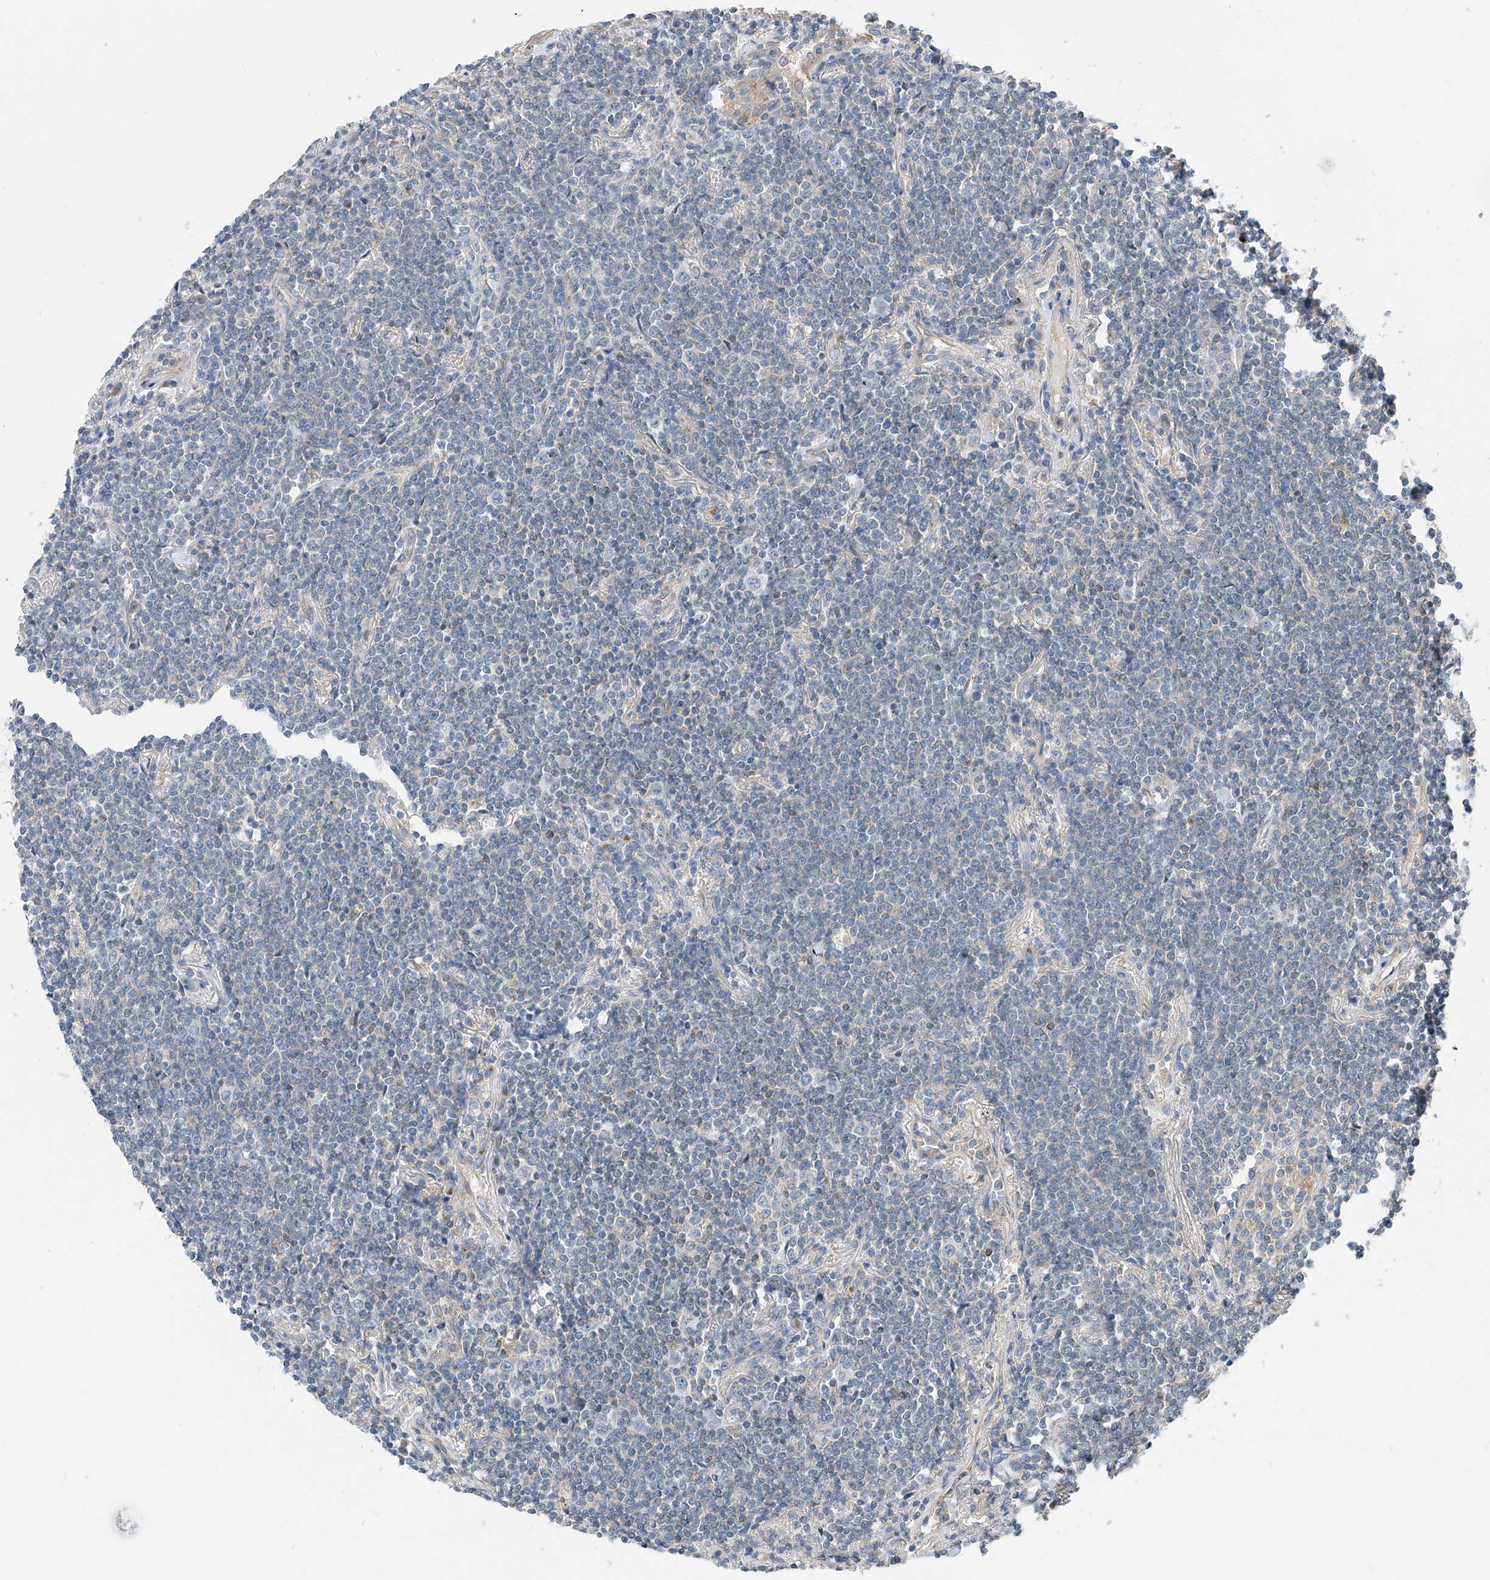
{"staining": {"intensity": "negative", "quantity": "none", "location": "none"}, "tissue": "lymphoma", "cell_type": "Tumor cells", "image_type": "cancer", "snomed": [{"axis": "morphology", "description": "Malignant lymphoma, non-Hodgkin's type, Low grade"}, {"axis": "topography", "description": "Lung"}], "caption": "Immunohistochemistry (IHC) of human lymphoma shows no positivity in tumor cells.", "gene": "SLC22A7", "patient": {"sex": "female", "age": 71}}